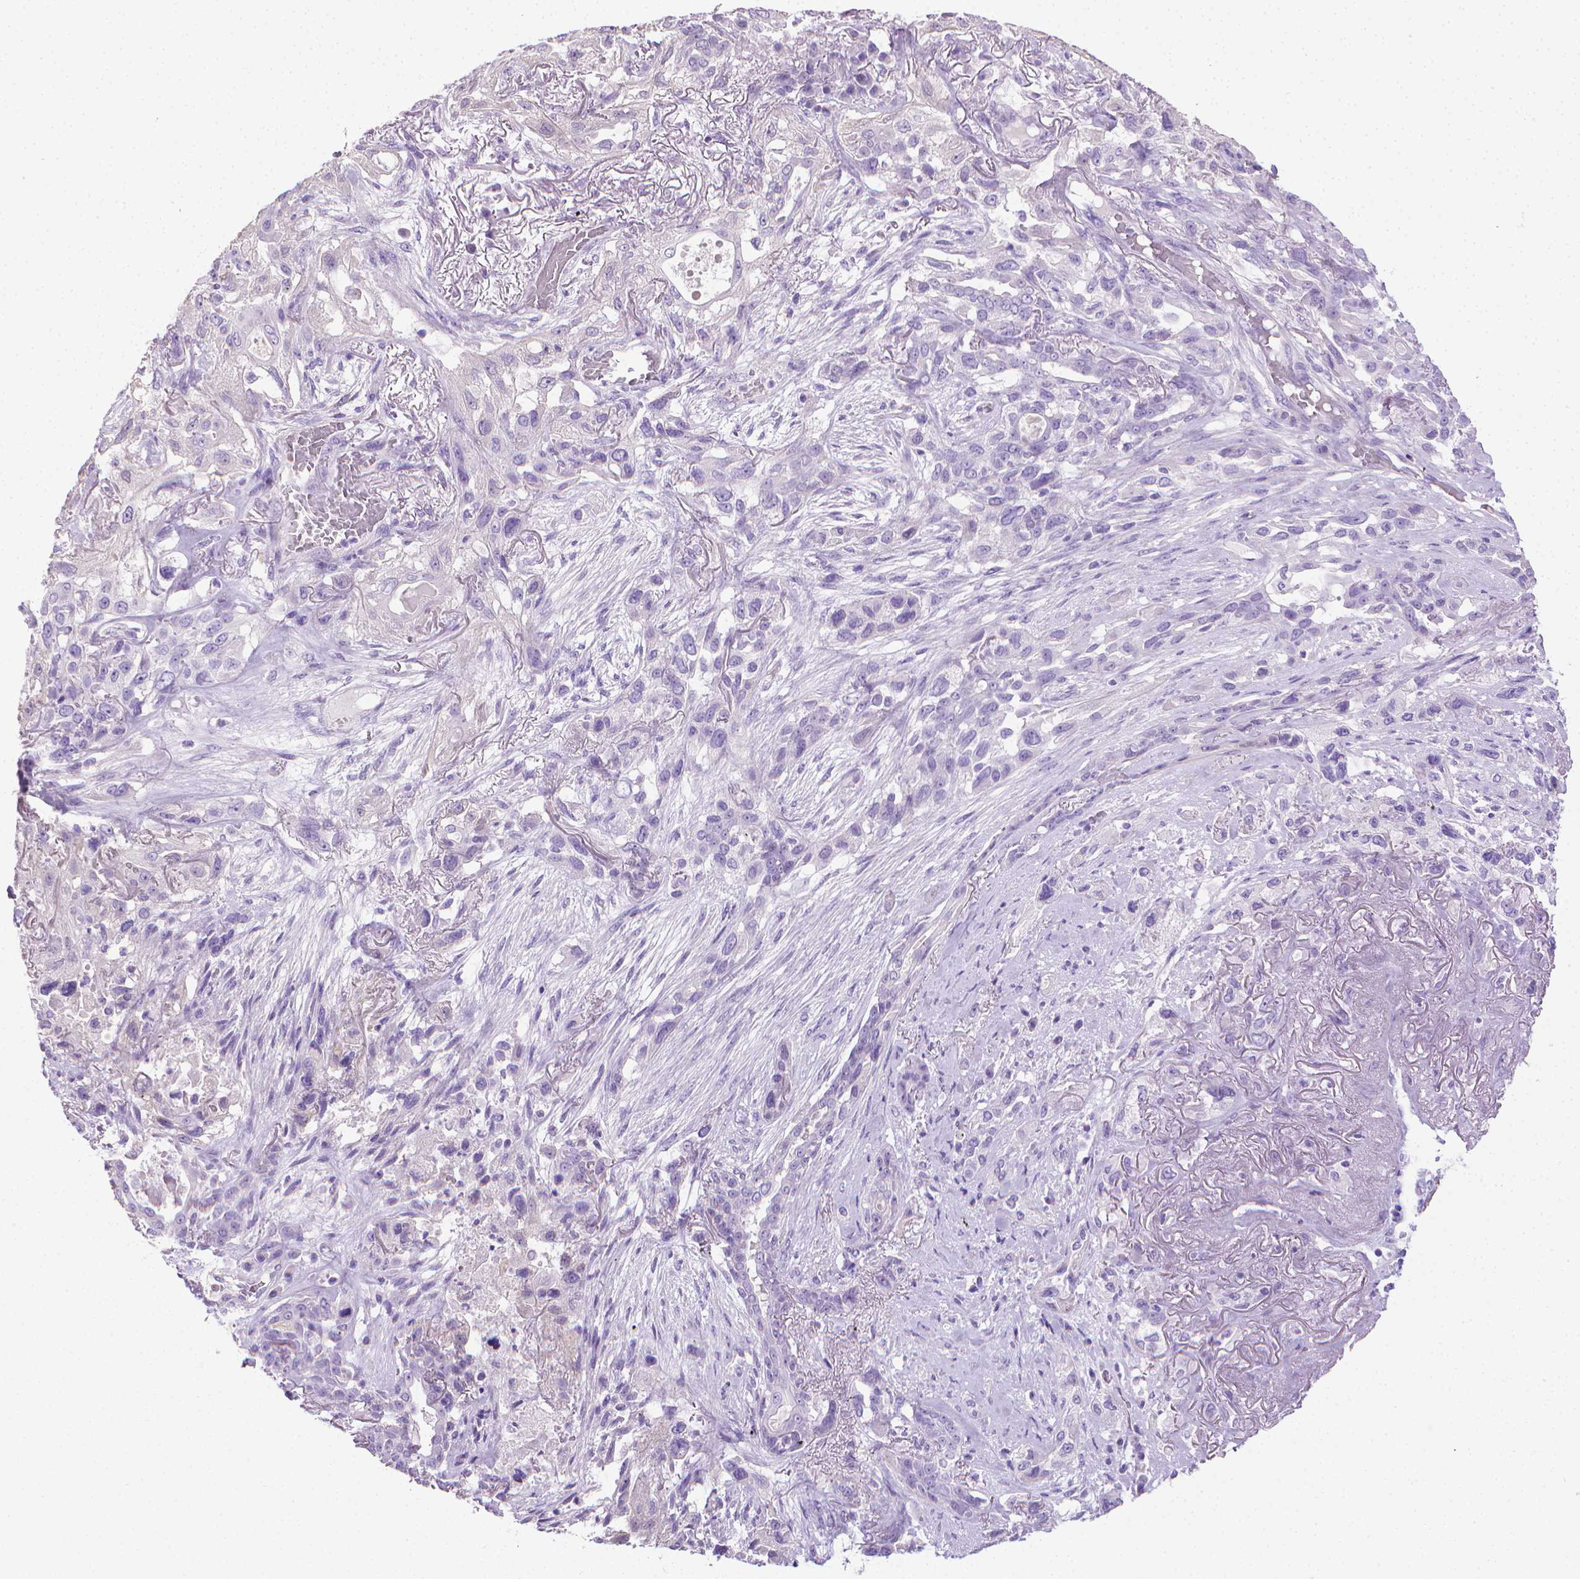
{"staining": {"intensity": "negative", "quantity": "none", "location": "none"}, "tissue": "lung cancer", "cell_type": "Tumor cells", "image_type": "cancer", "snomed": [{"axis": "morphology", "description": "Squamous cell carcinoma, NOS"}, {"axis": "topography", "description": "Lung"}], "caption": "Immunohistochemistry (IHC) micrograph of lung cancer stained for a protein (brown), which displays no staining in tumor cells. The staining is performed using DAB brown chromogen with nuclei counter-stained in using hematoxylin.", "gene": "PNMA2", "patient": {"sex": "female", "age": 70}}